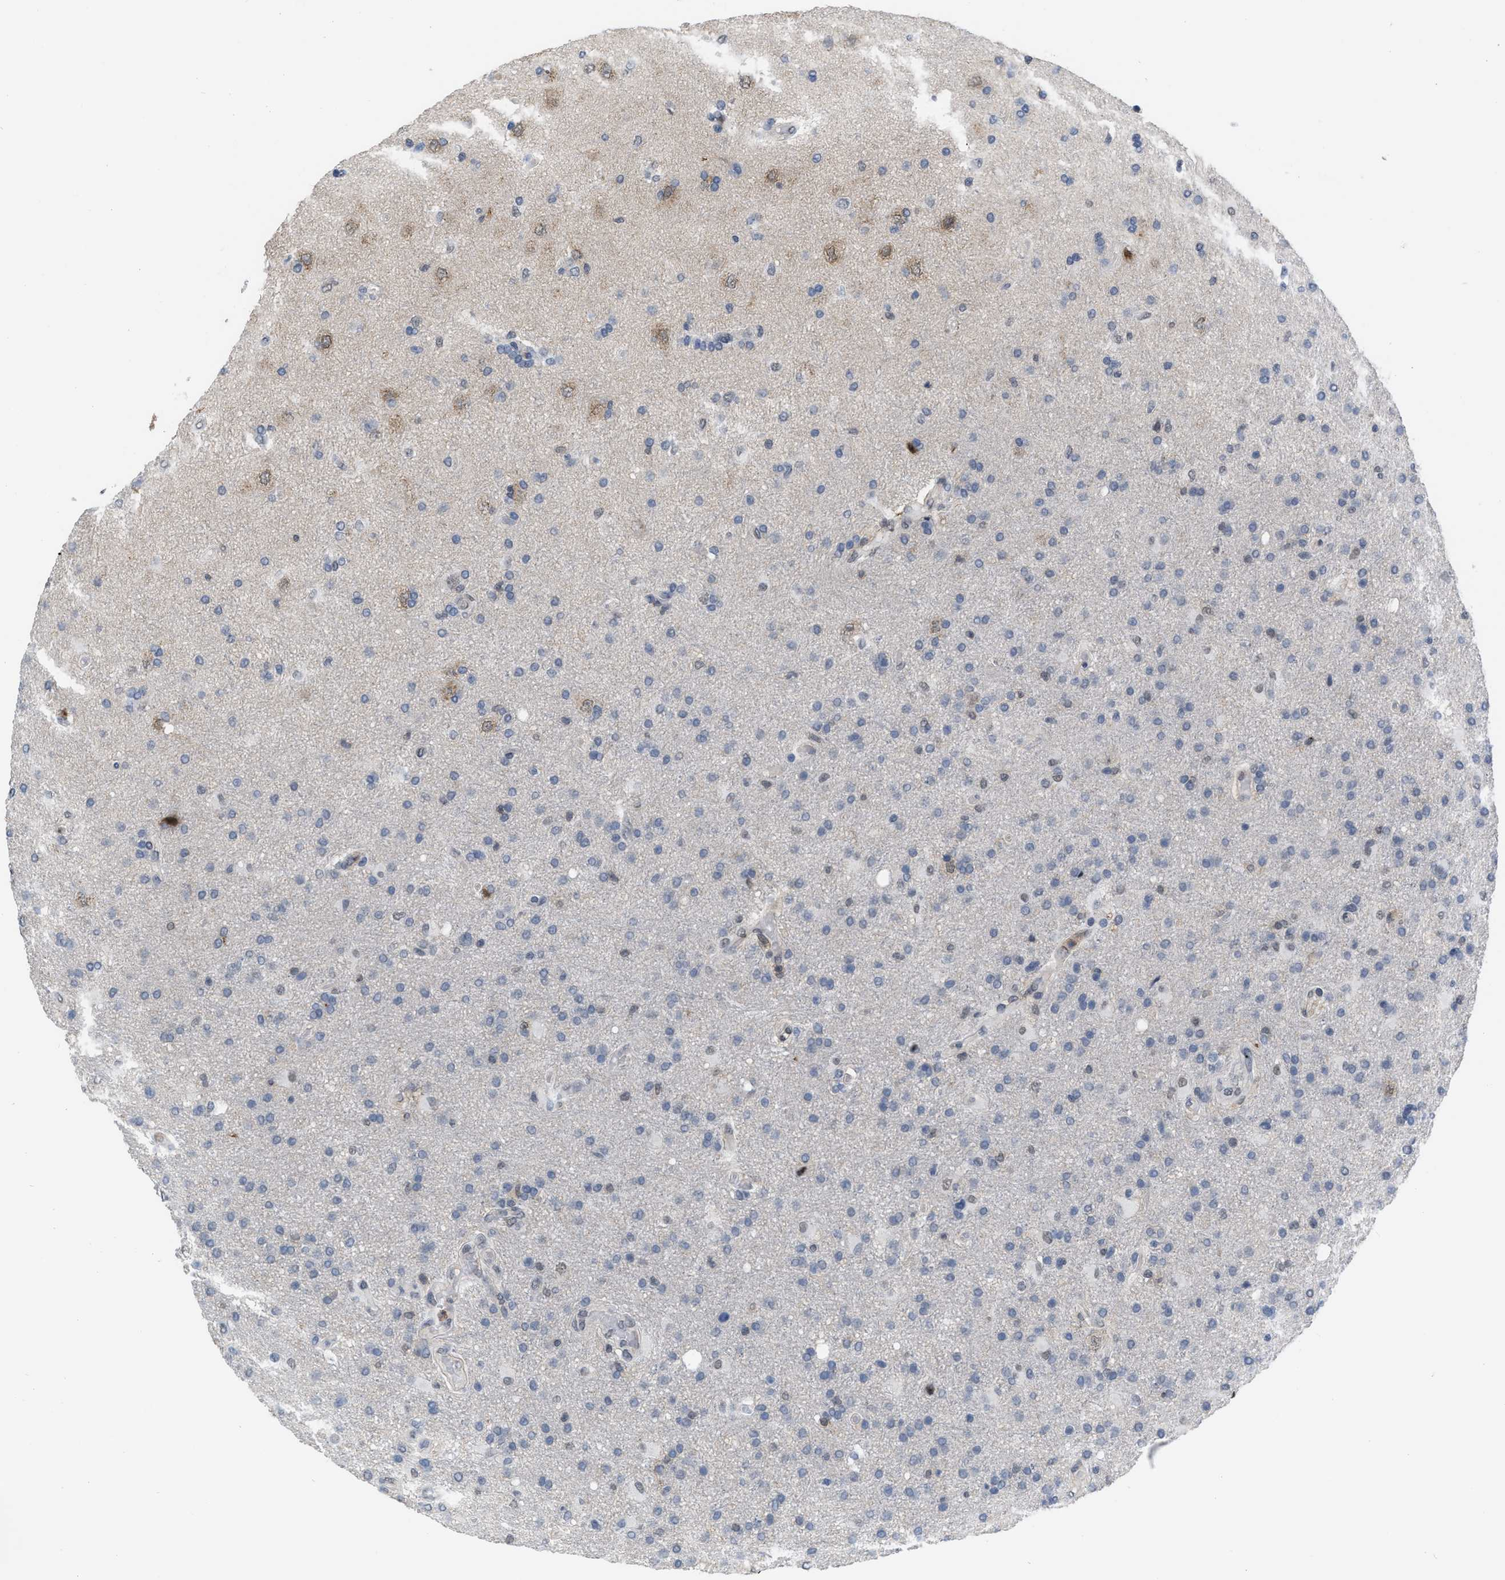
{"staining": {"intensity": "negative", "quantity": "none", "location": "none"}, "tissue": "glioma", "cell_type": "Tumor cells", "image_type": "cancer", "snomed": [{"axis": "morphology", "description": "Glioma, malignant, High grade"}, {"axis": "topography", "description": "Brain"}], "caption": "High power microscopy photomicrograph of an immunohistochemistry (IHC) image of glioma, revealing no significant staining in tumor cells.", "gene": "BAIAP2L1", "patient": {"sex": "male", "age": 72}}